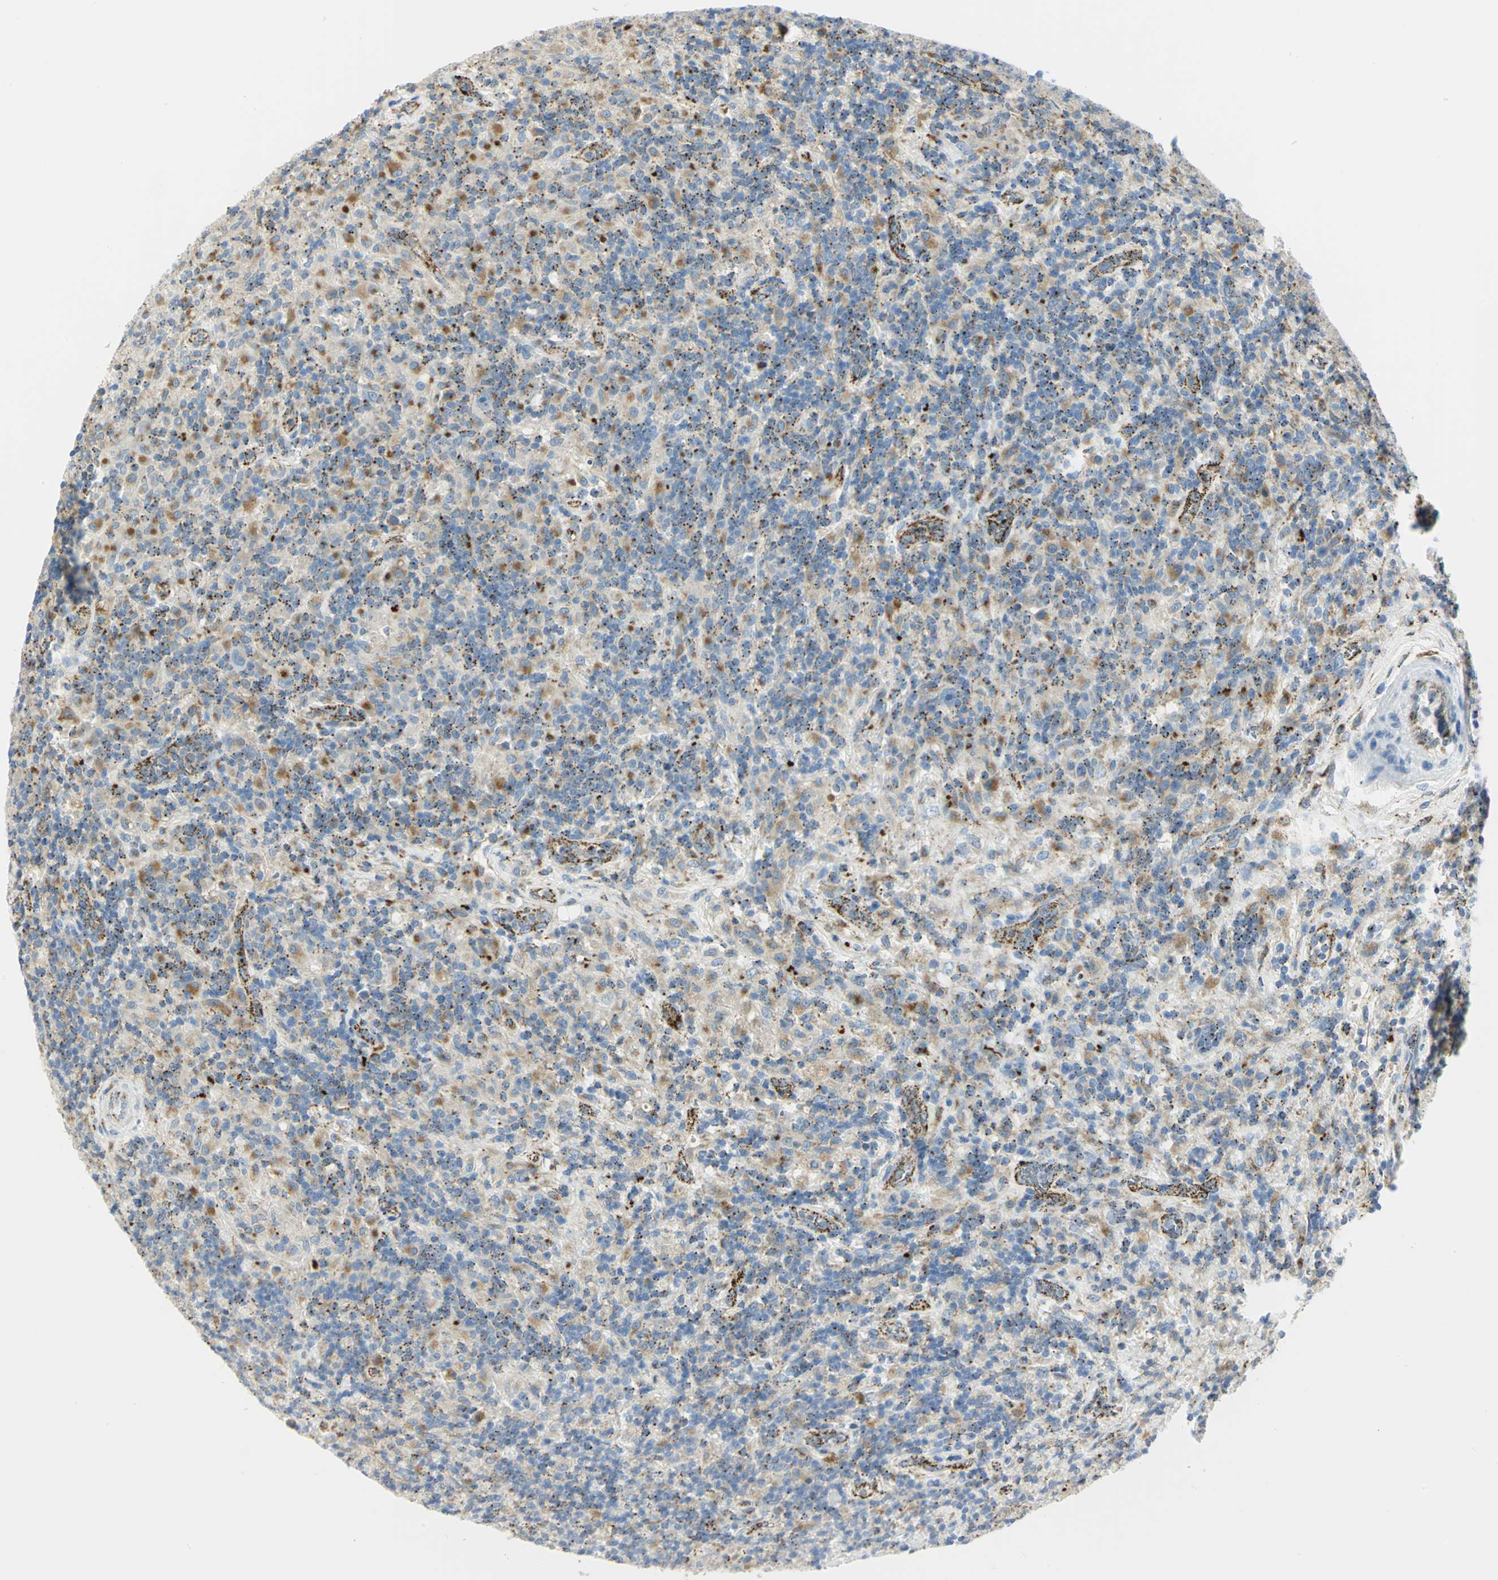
{"staining": {"intensity": "moderate", "quantity": "<25%", "location": "cytoplasmic/membranous"}, "tissue": "lymphoma", "cell_type": "Tumor cells", "image_type": "cancer", "snomed": [{"axis": "morphology", "description": "Hodgkin's disease, NOS"}, {"axis": "topography", "description": "Lymph node"}], "caption": "An immunohistochemistry (IHC) photomicrograph of neoplastic tissue is shown. Protein staining in brown highlights moderate cytoplasmic/membranous positivity in lymphoma within tumor cells.", "gene": "ARSA", "patient": {"sex": "male", "age": 70}}